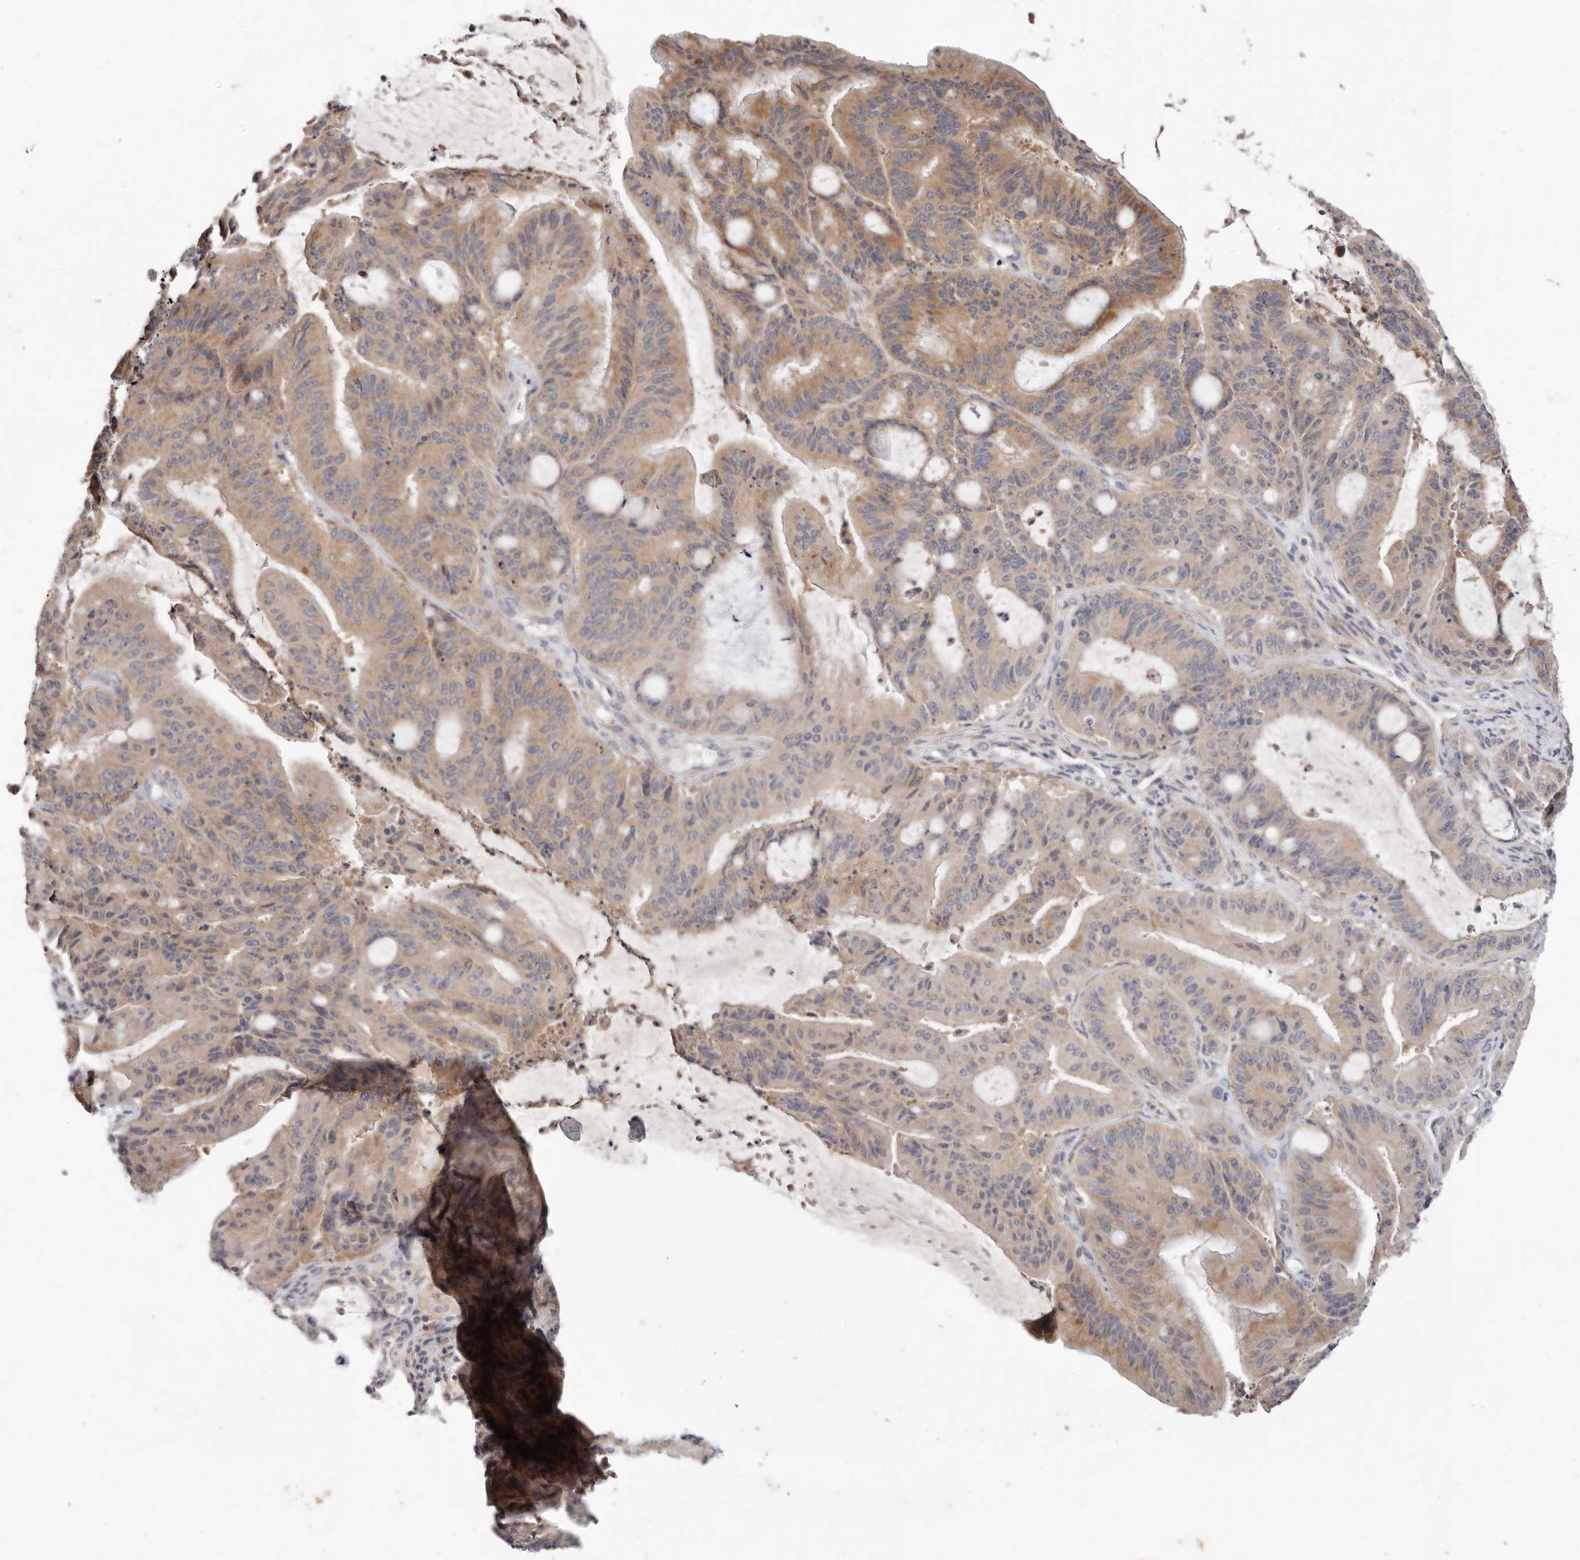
{"staining": {"intensity": "weak", "quantity": ">75%", "location": "cytoplasmic/membranous"}, "tissue": "liver cancer", "cell_type": "Tumor cells", "image_type": "cancer", "snomed": [{"axis": "morphology", "description": "Normal tissue, NOS"}, {"axis": "morphology", "description": "Cholangiocarcinoma"}, {"axis": "topography", "description": "Liver"}, {"axis": "topography", "description": "Peripheral nerve tissue"}], "caption": "Immunohistochemistry (IHC) photomicrograph of neoplastic tissue: liver cancer (cholangiocarcinoma) stained using immunohistochemistry exhibits low levels of weak protein expression localized specifically in the cytoplasmic/membranous of tumor cells, appearing as a cytoplasmic/membranous brown color.", "gene": "WDR77", "patient": {"sex": "female", "age": 73}}